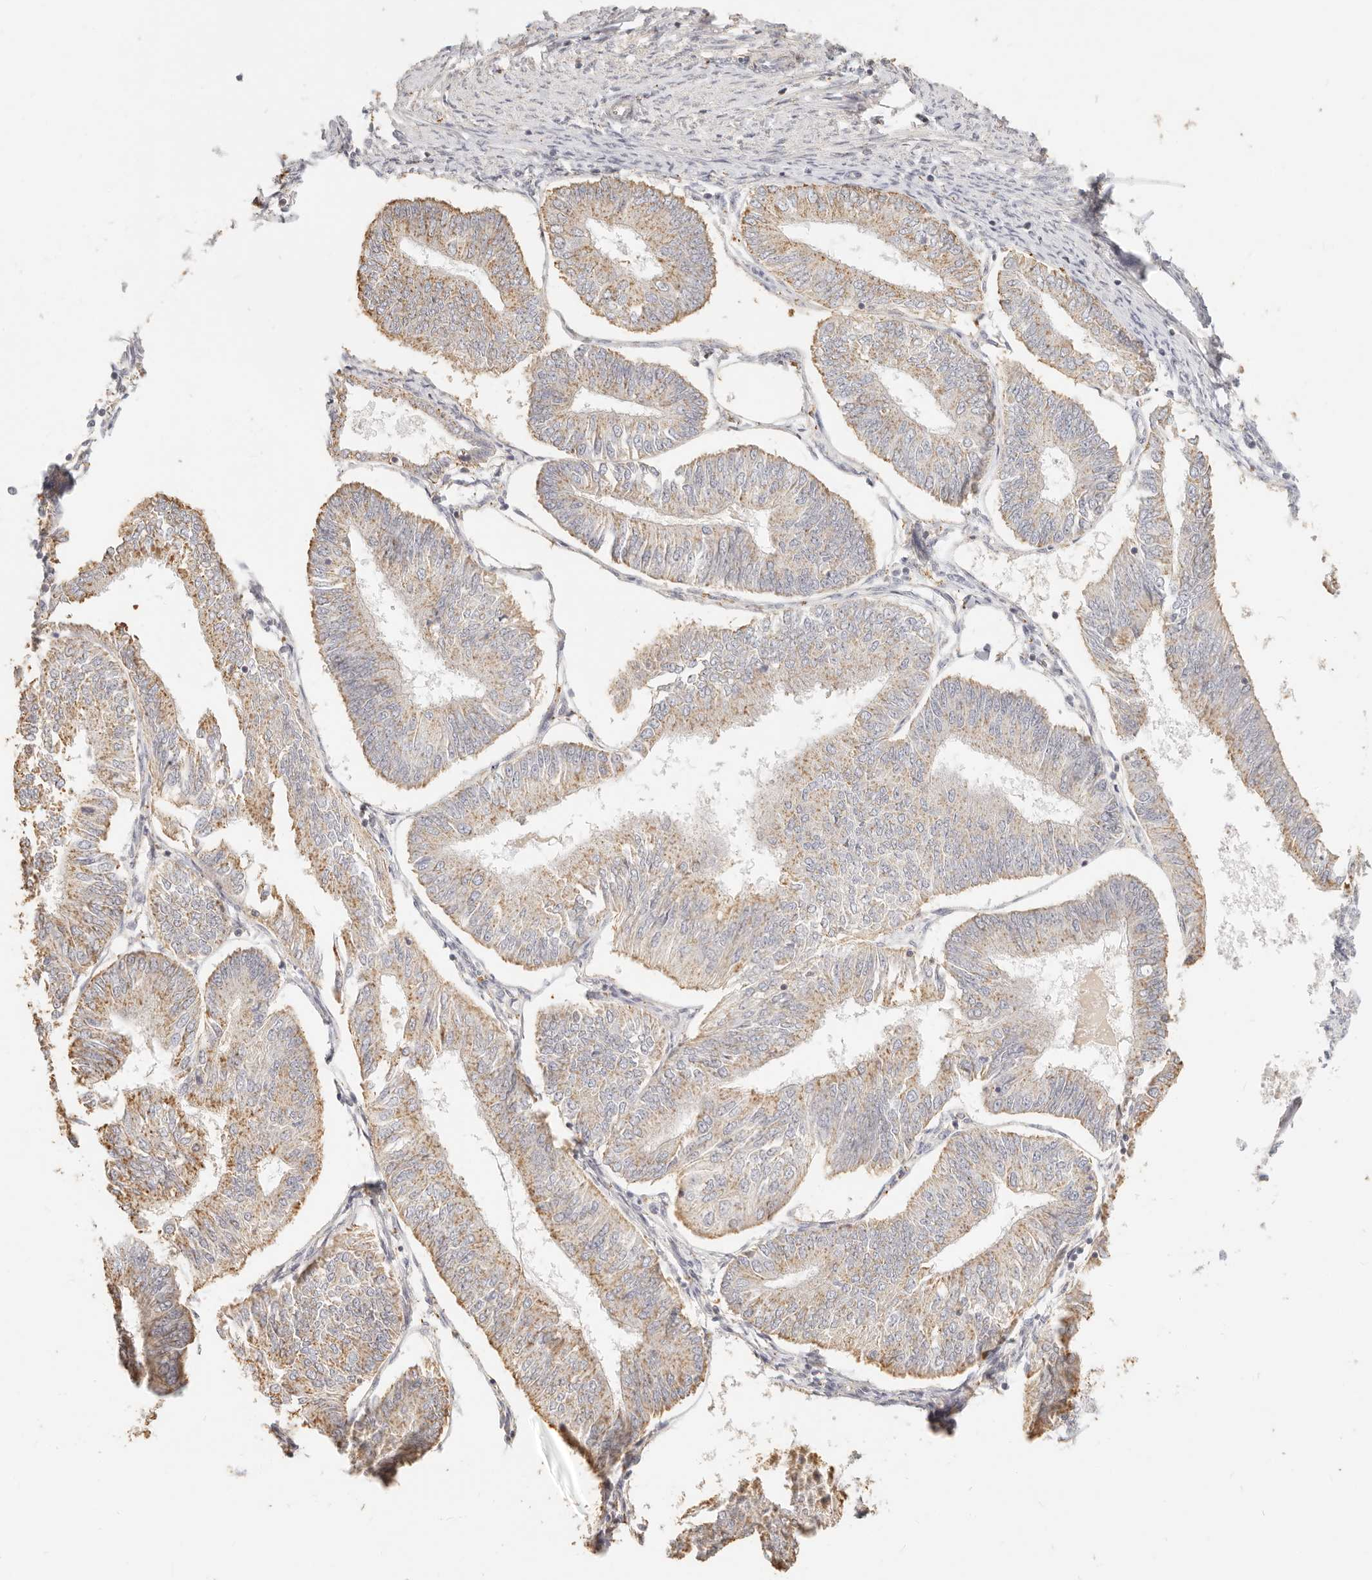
{"staining": {"intensity": "moderate", "quantity": "25%-75%", "location": "cytoplasmic/membranous"}, "tissue": "endometrial cancer", "cell_type": "Tumor cells", "image_type": "cancer", "snomed": [{"axis": "morphology", "description": "Adenocarcinoma, NOS"}, {"axis": "topography", "description": "Endometrium"}], "caption": "Tumor cells display medium levels of moderate cytoplasmic/membranous positivity in approximately 25%-75% of cells in endometrial cancer. (Brightfield microscopy of DAB IHC at high magnification).", "gene": "CNMD", "patient": {"sex": "female", "age": 58}}